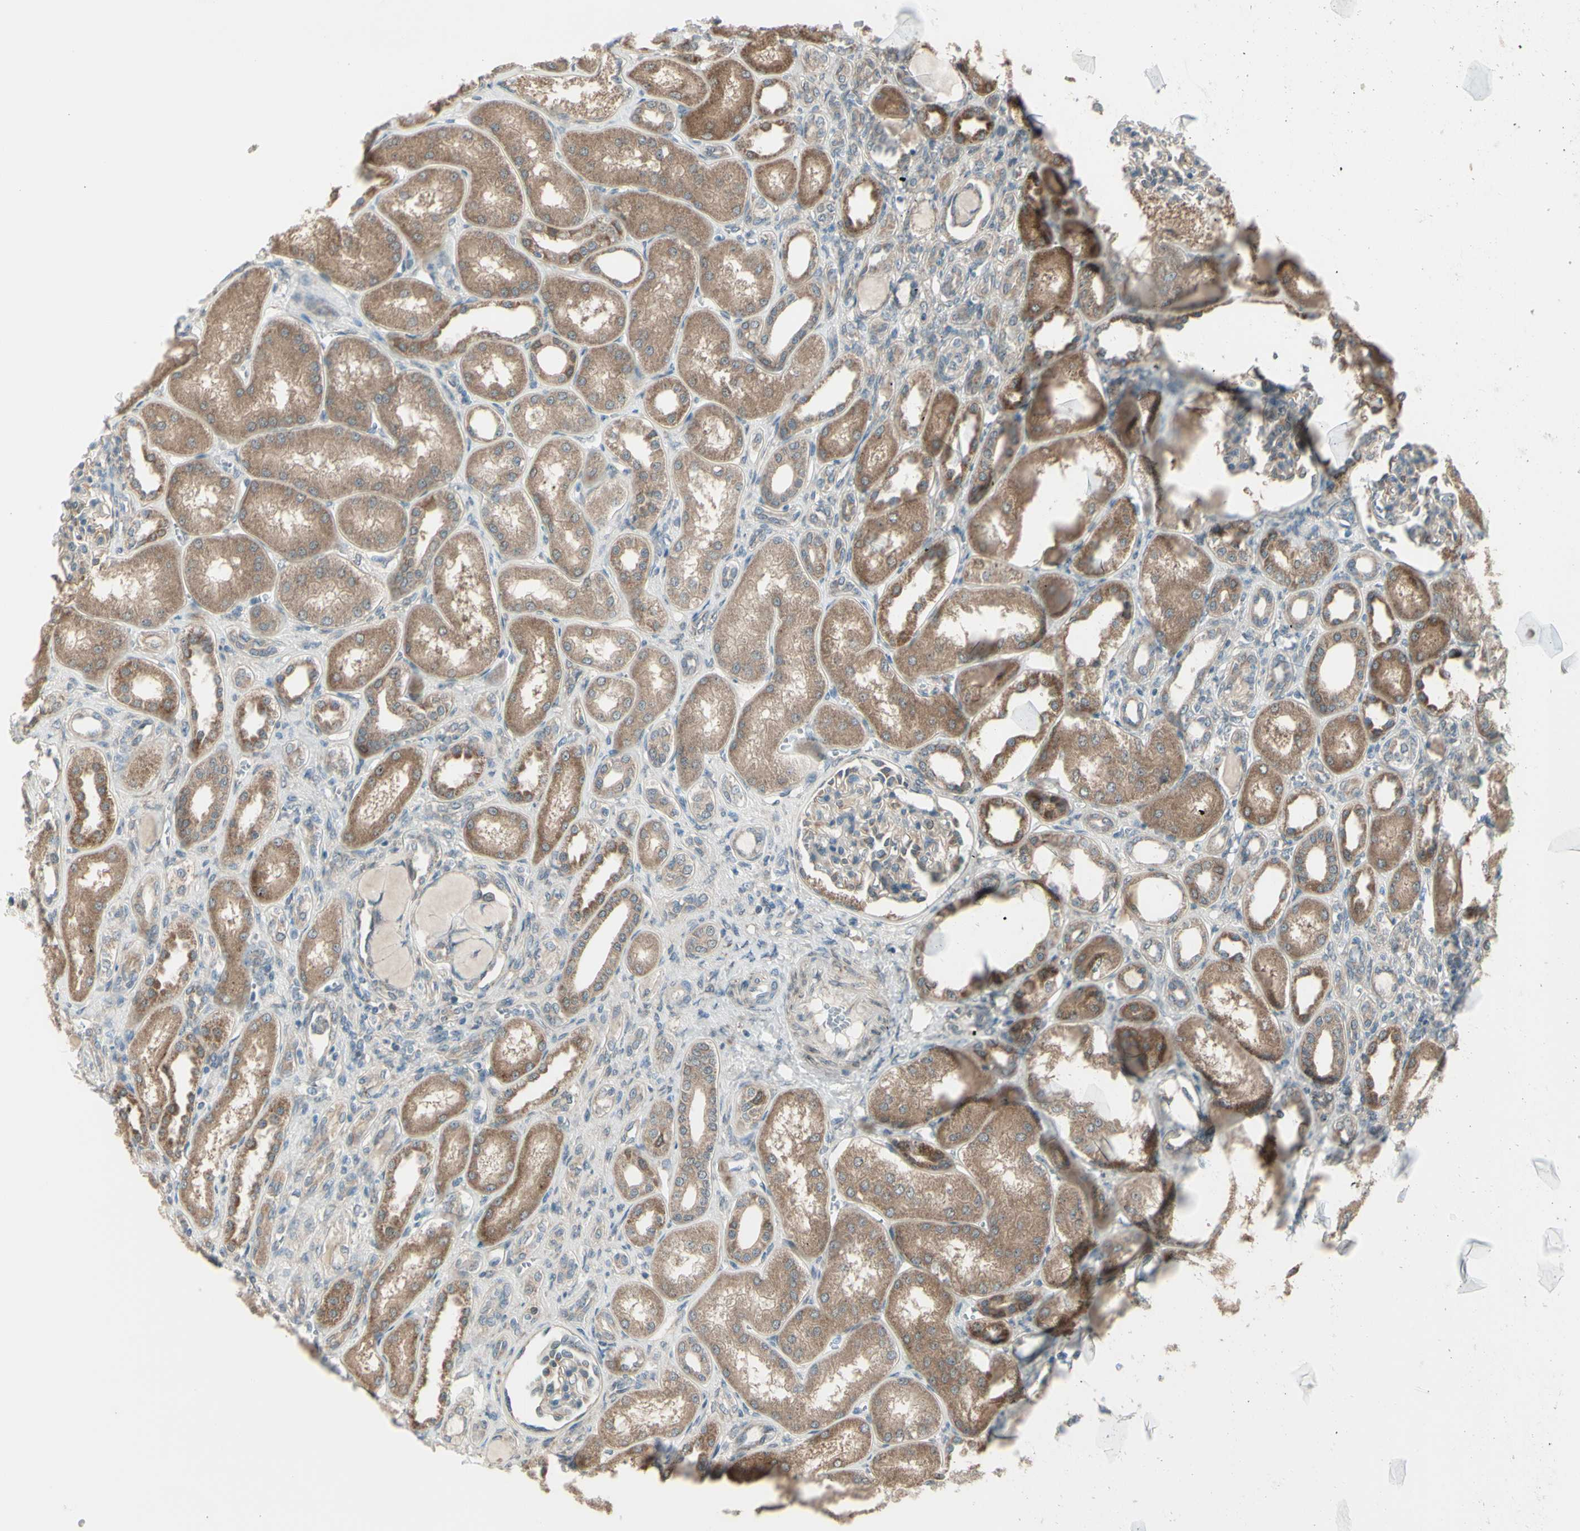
{"staining": {"intensity": "weak", "quantity": "25%-75%", "location": "cytoplasmic/membranous"}, "tissue": "kidney", "cell_type": "Cells in glomeruli", "image_type": "normal", "snomed": [{"axis": "morphology", "description": "Normal tissue, NOS"}, {"axis": "topography", "description": "Kidney"}], "caption": "Kidney was stained to show a protein in brown. There is low levels of weak cytoplasmic/membranous positivity in about 25%-75% of cells in glomeruli. (DAB = brown stain, brightfield microscopy at high magnification).", "gene": "NAXD", "patient": {"sex": "male", "age": 7}}